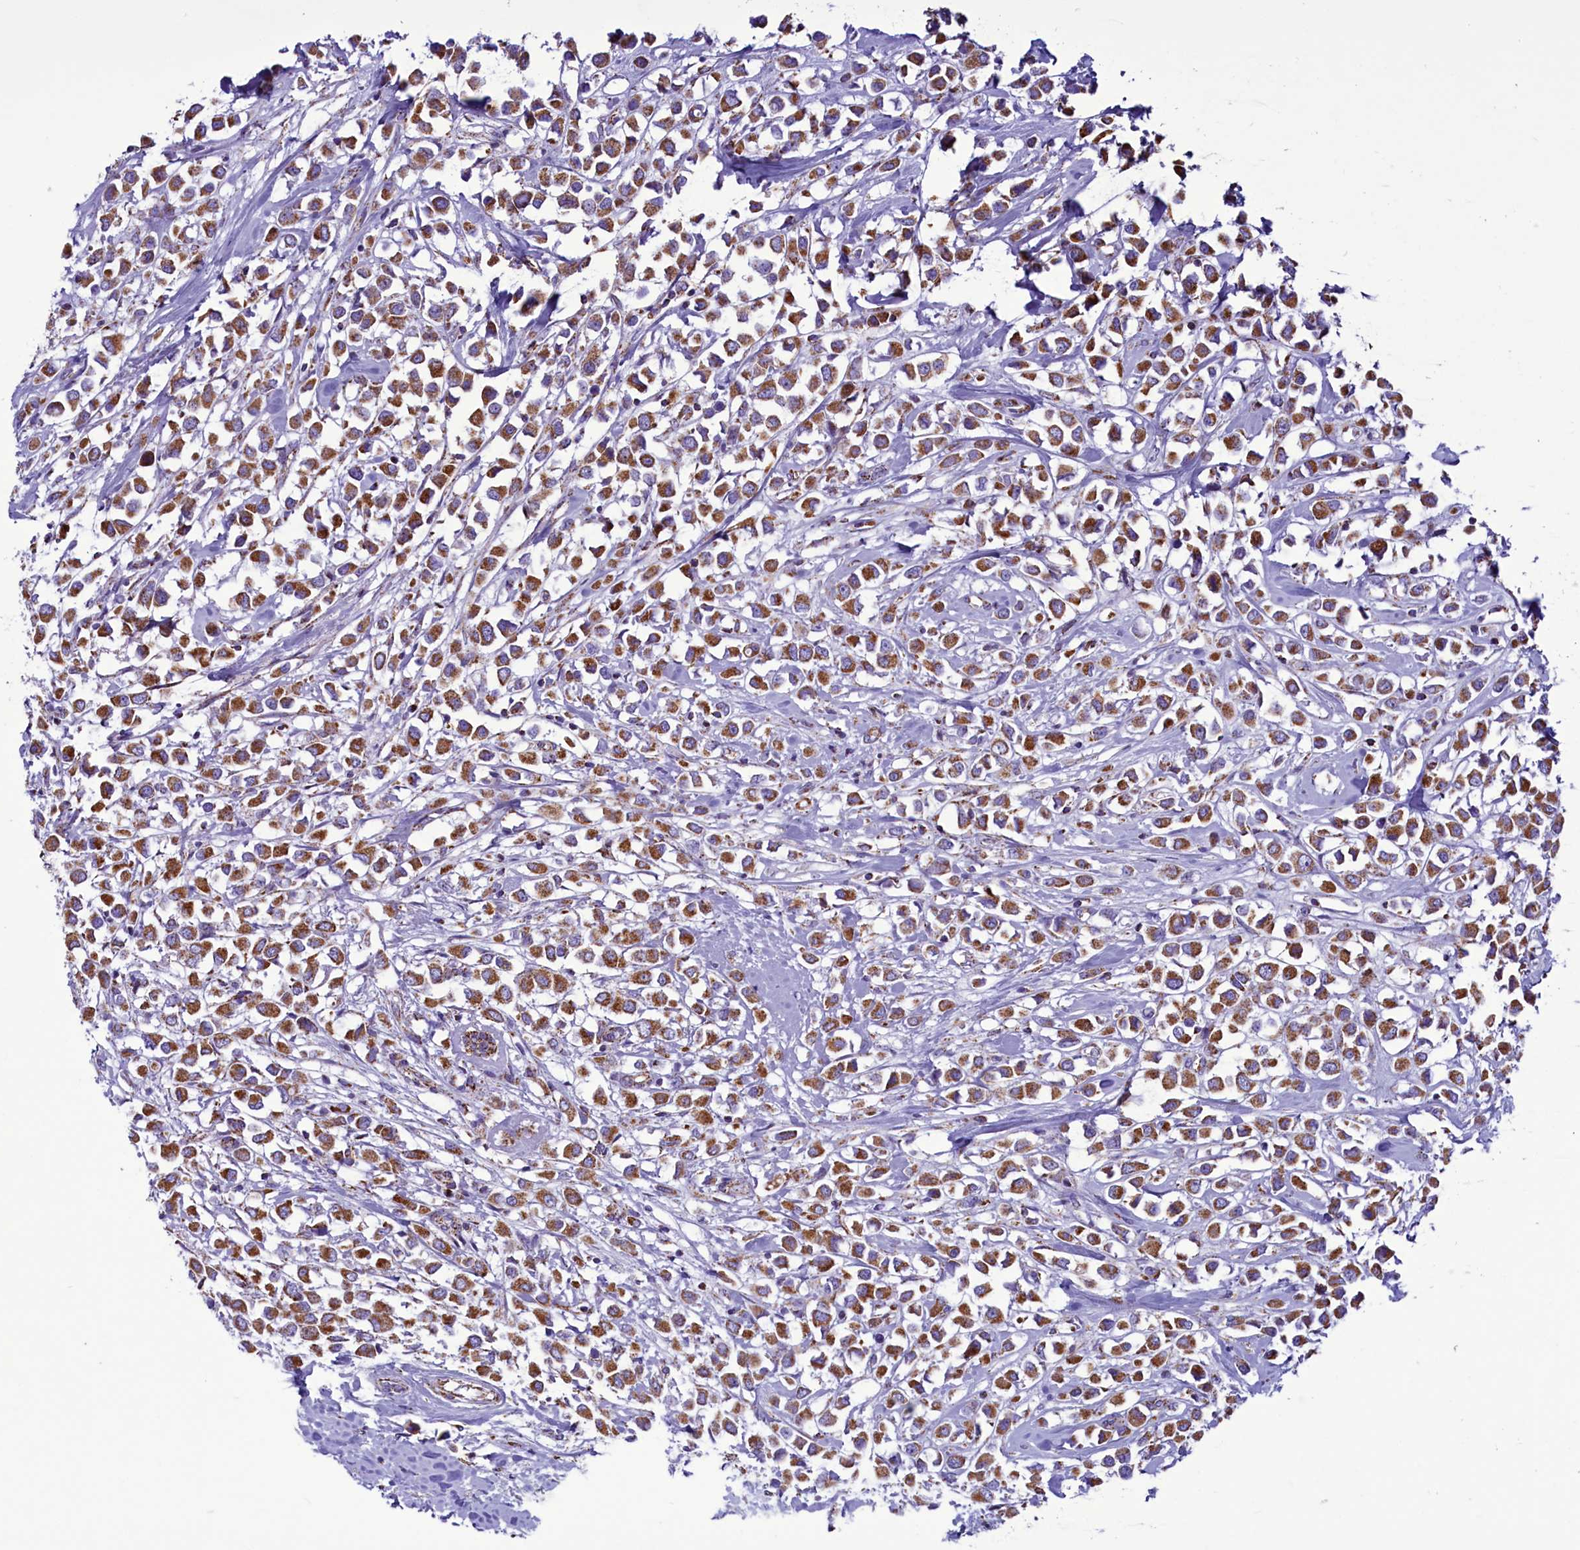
{"staining": {"intensity": "moderate", "quantity": ">75%", "location": "cytoplasmic/membranous"}, "tissue": "breast cancer", "cell_type": "Tumor cells", "image_type": "cancer", "snomed": [{"axis": "morphology", "description": "Duct carcinoma"}, {"axis": "topography", "description": "Breast"}], "caption": "Breast infiltrating ductal carcinoma stained for a protein (brown) reveals moderate cytoplasmic/membranous positive positivity in approximately >75% of tumor cells.", "gene": "ICA1L", "patient": {"sex": "female", "age": 61}}